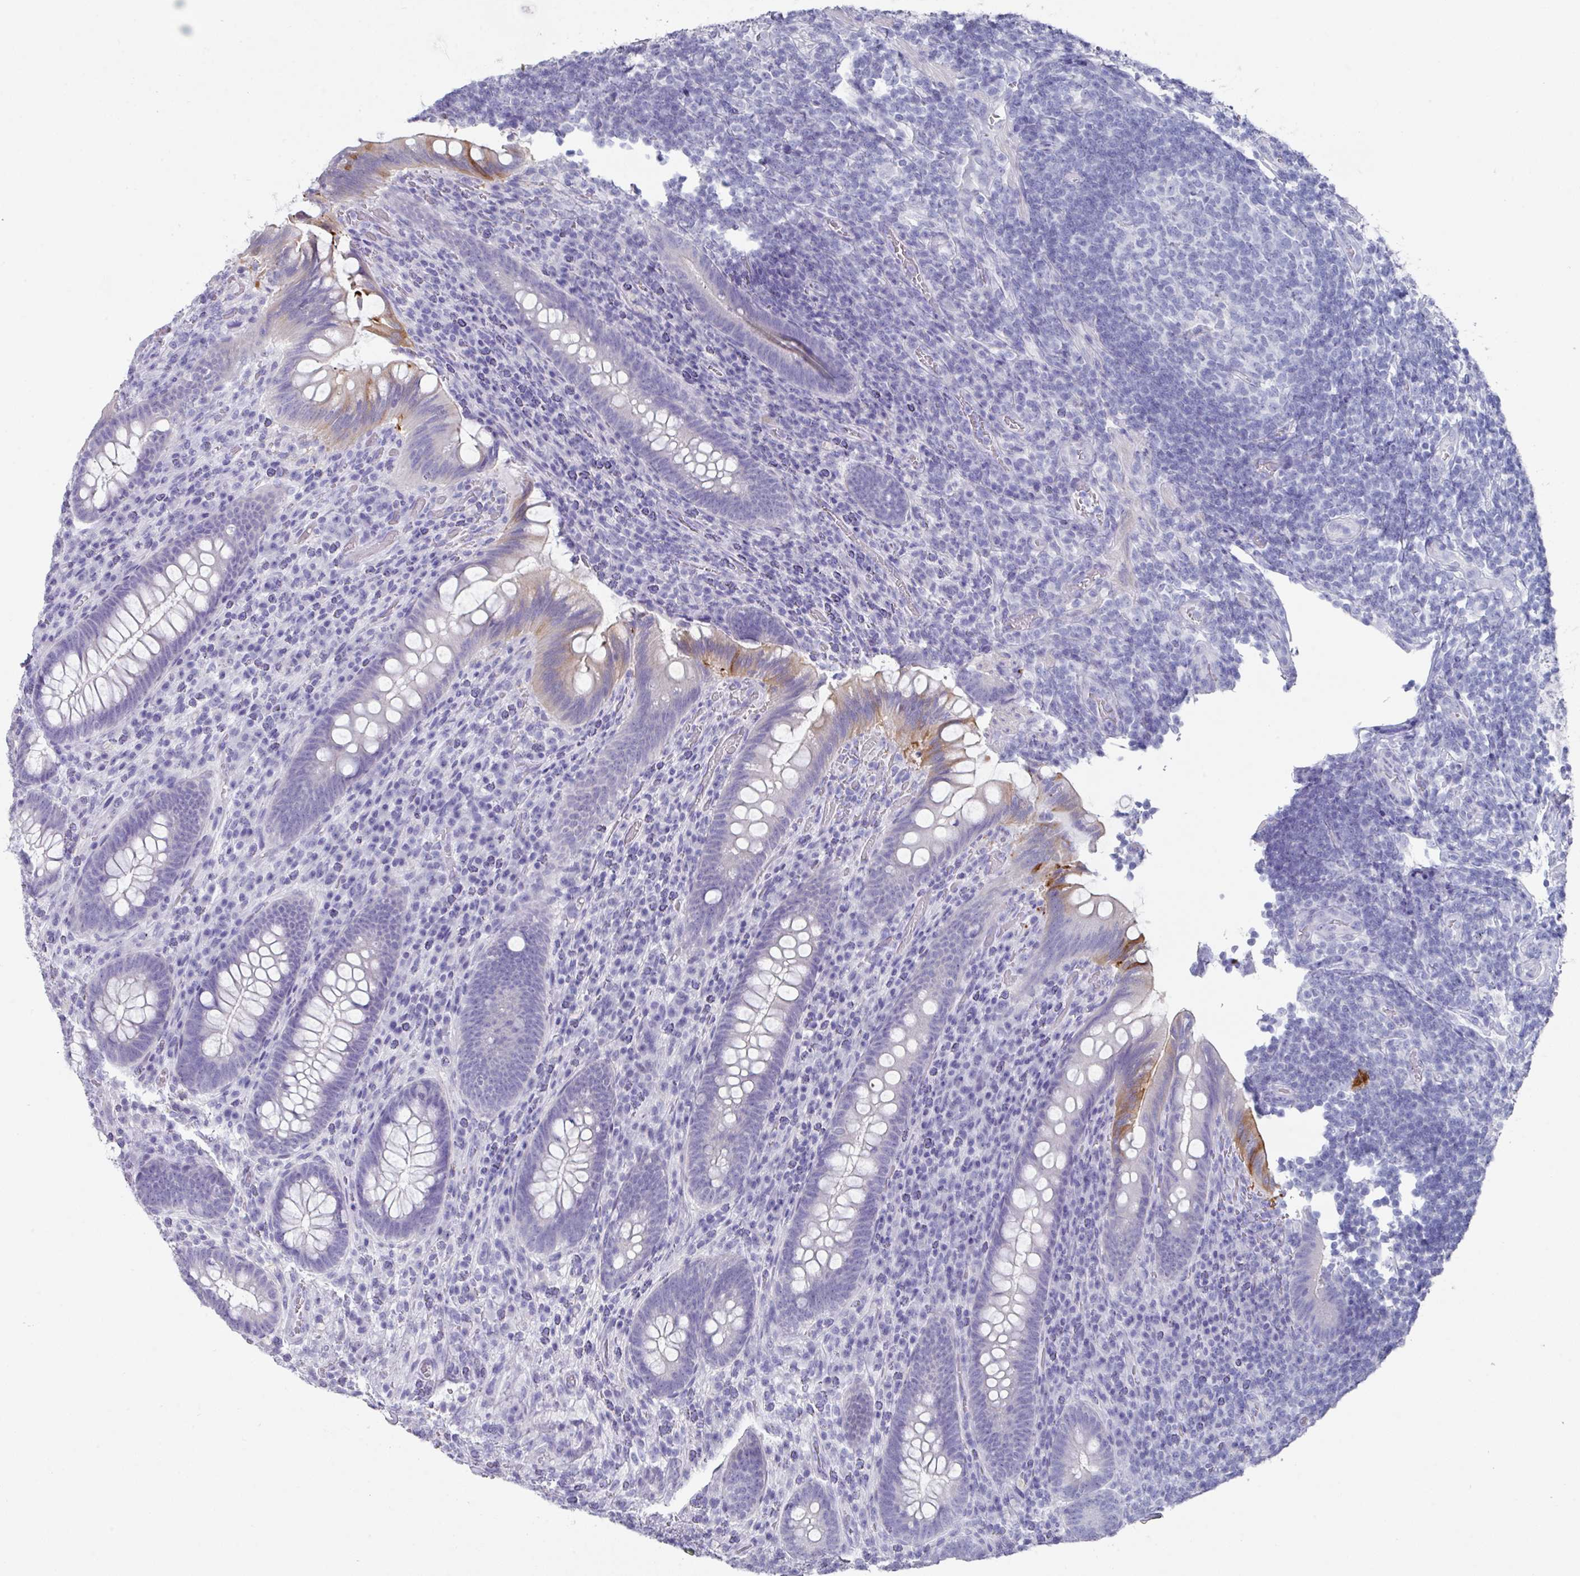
{"staining": {"intensity": "moderate", "quantity": "<25%", "location": "cytoplasmic/membranous"}, "tissue": "appendix", "cell_type": "Glandular cells", "image_type": "normal", "snomed": [{"axis": "morphology", "description": "Normal tissue, NOS"}, {"axis": "topography", "description": "Appendix"}], "caption": "Protein expression analysis of unremarkable human appendix reveals moderate cytoplasmic/membranous staining in approximately <25% of glandular cells.", "gene": "PEX10", "patient": {"sex": "female", "age": 43}}